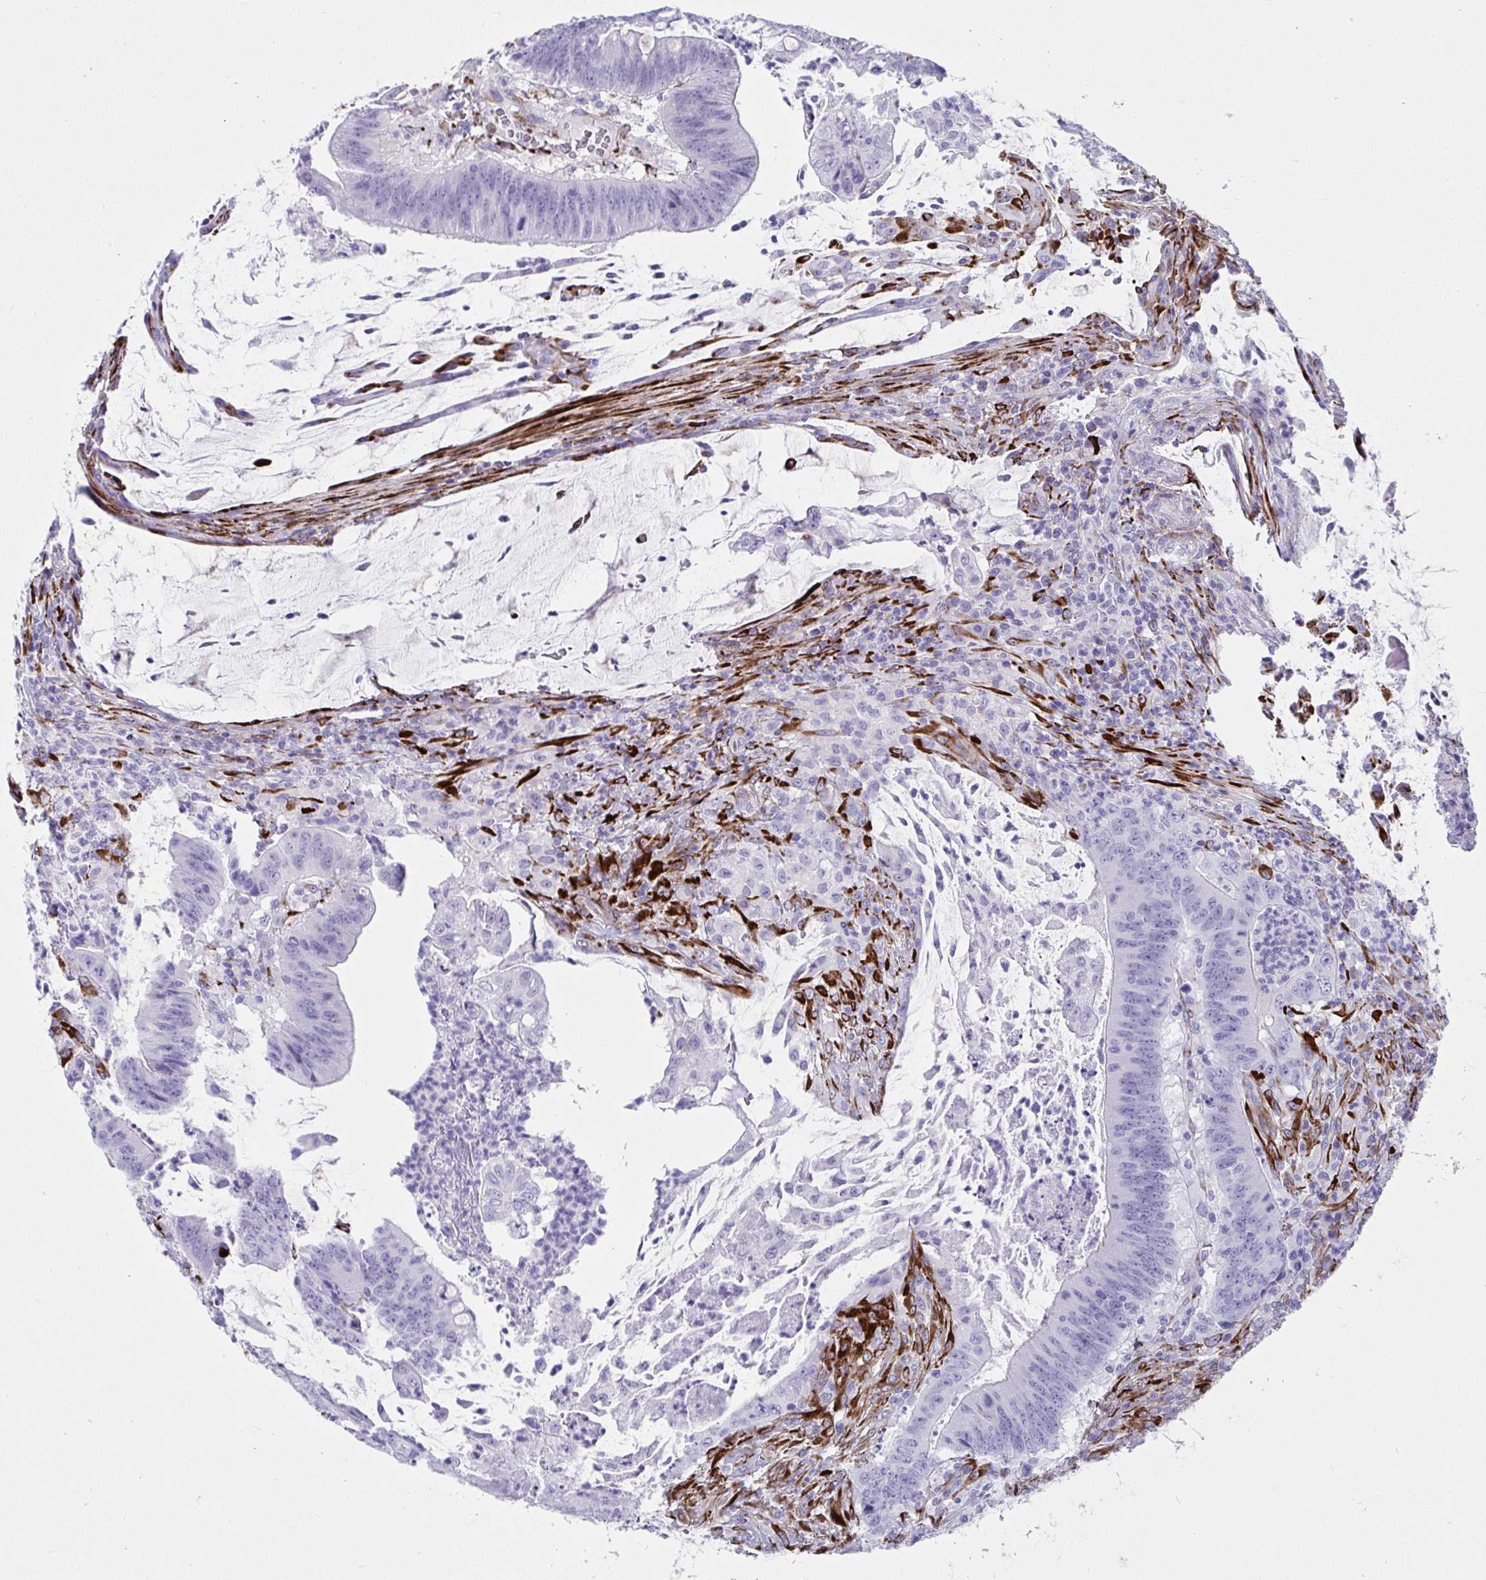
{"staining": {"intensity": "negative", "quantity": "none", "location": "none"}, "tissue": "colorectal cancer", "cell_type": "Tumor cells", "image_type": "cancer", "snomed": [{"axis": "morphology", "description": "Adenocarcinoma, NOS"}, {"axis": "topography", "description": "Colon"}], "caption": "Colorectal adenocarcinoma was stained to show a protein in brown. There is no significant staining in tumor cells. (DAB immunohistochemistry, high magnification).", "gene": "GRXCR2", "patient": {"sex": "female", "age": 87}}